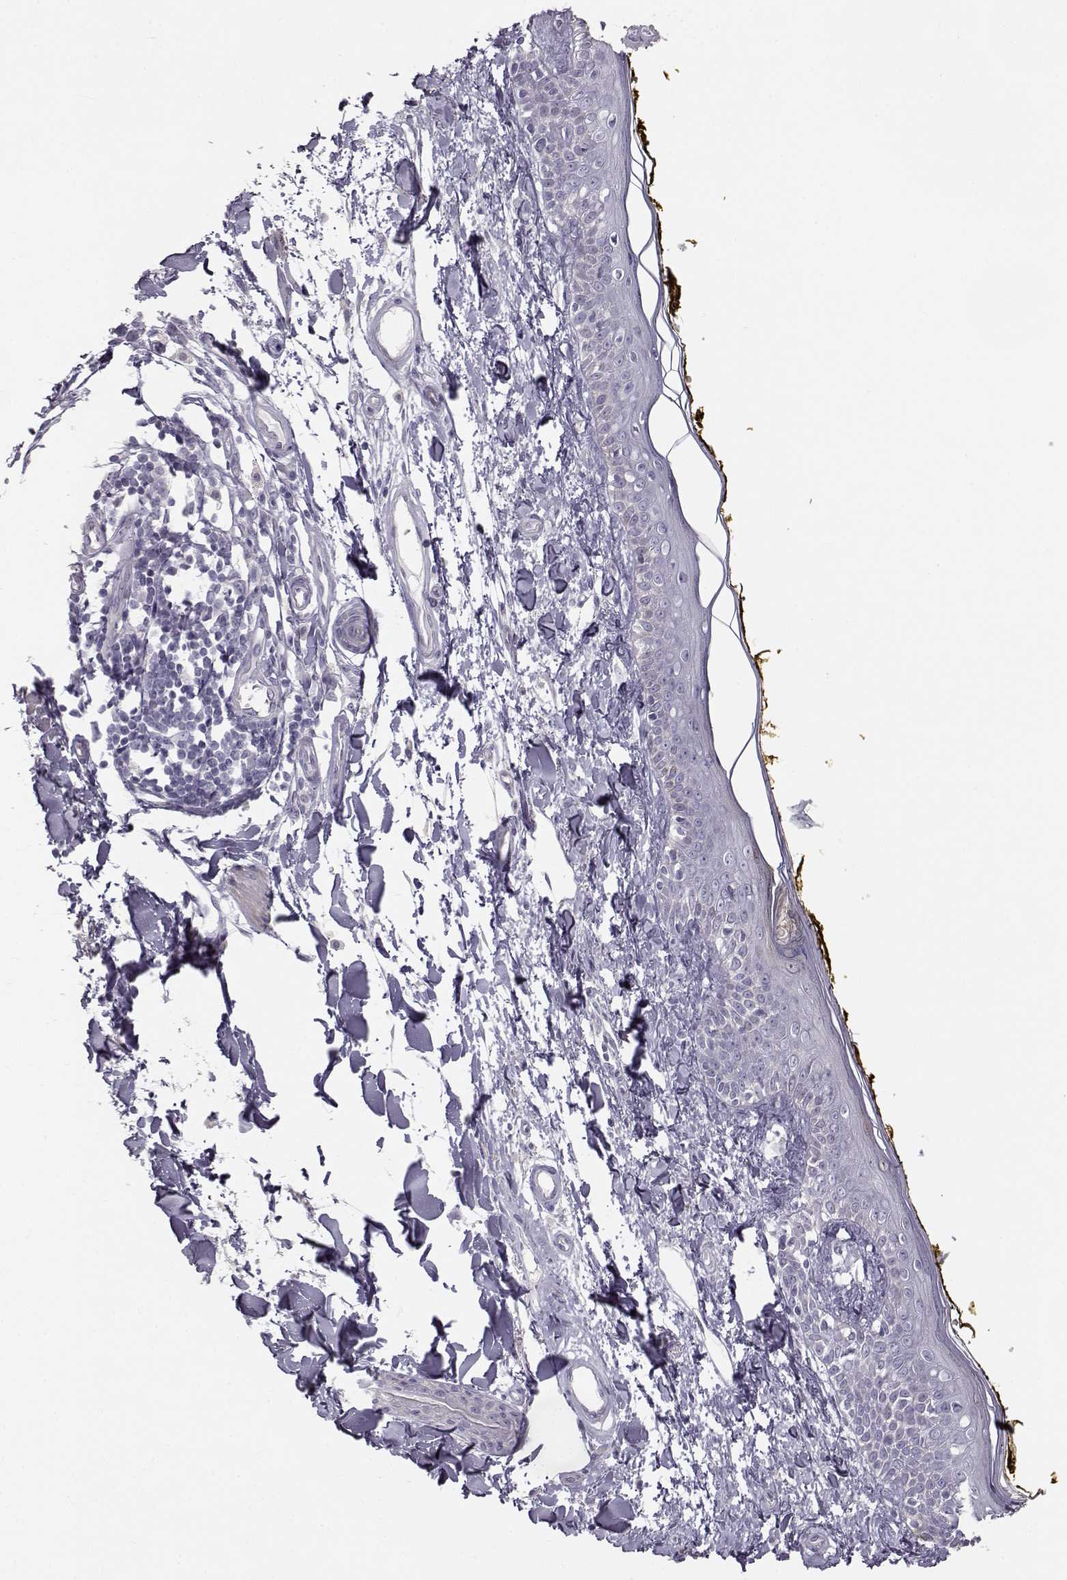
{"staining": {"intensity": "negative", "quantity": "none", "location": "none"}, "tissue": "skin", "cell_type": "Fibroblasts", "image_type": "normal", "snomed": [{"axis": "morphology", "description": "Normal tissue, NOS"}, {"axis": "topography", "description": "Skin"}], "caption": "A micrograph of skin stained for a protein demonstrates no brown staining in fibroblasts.", "gene": "MYCBPAP", "patient": {"sex": "male", "age": 76}}